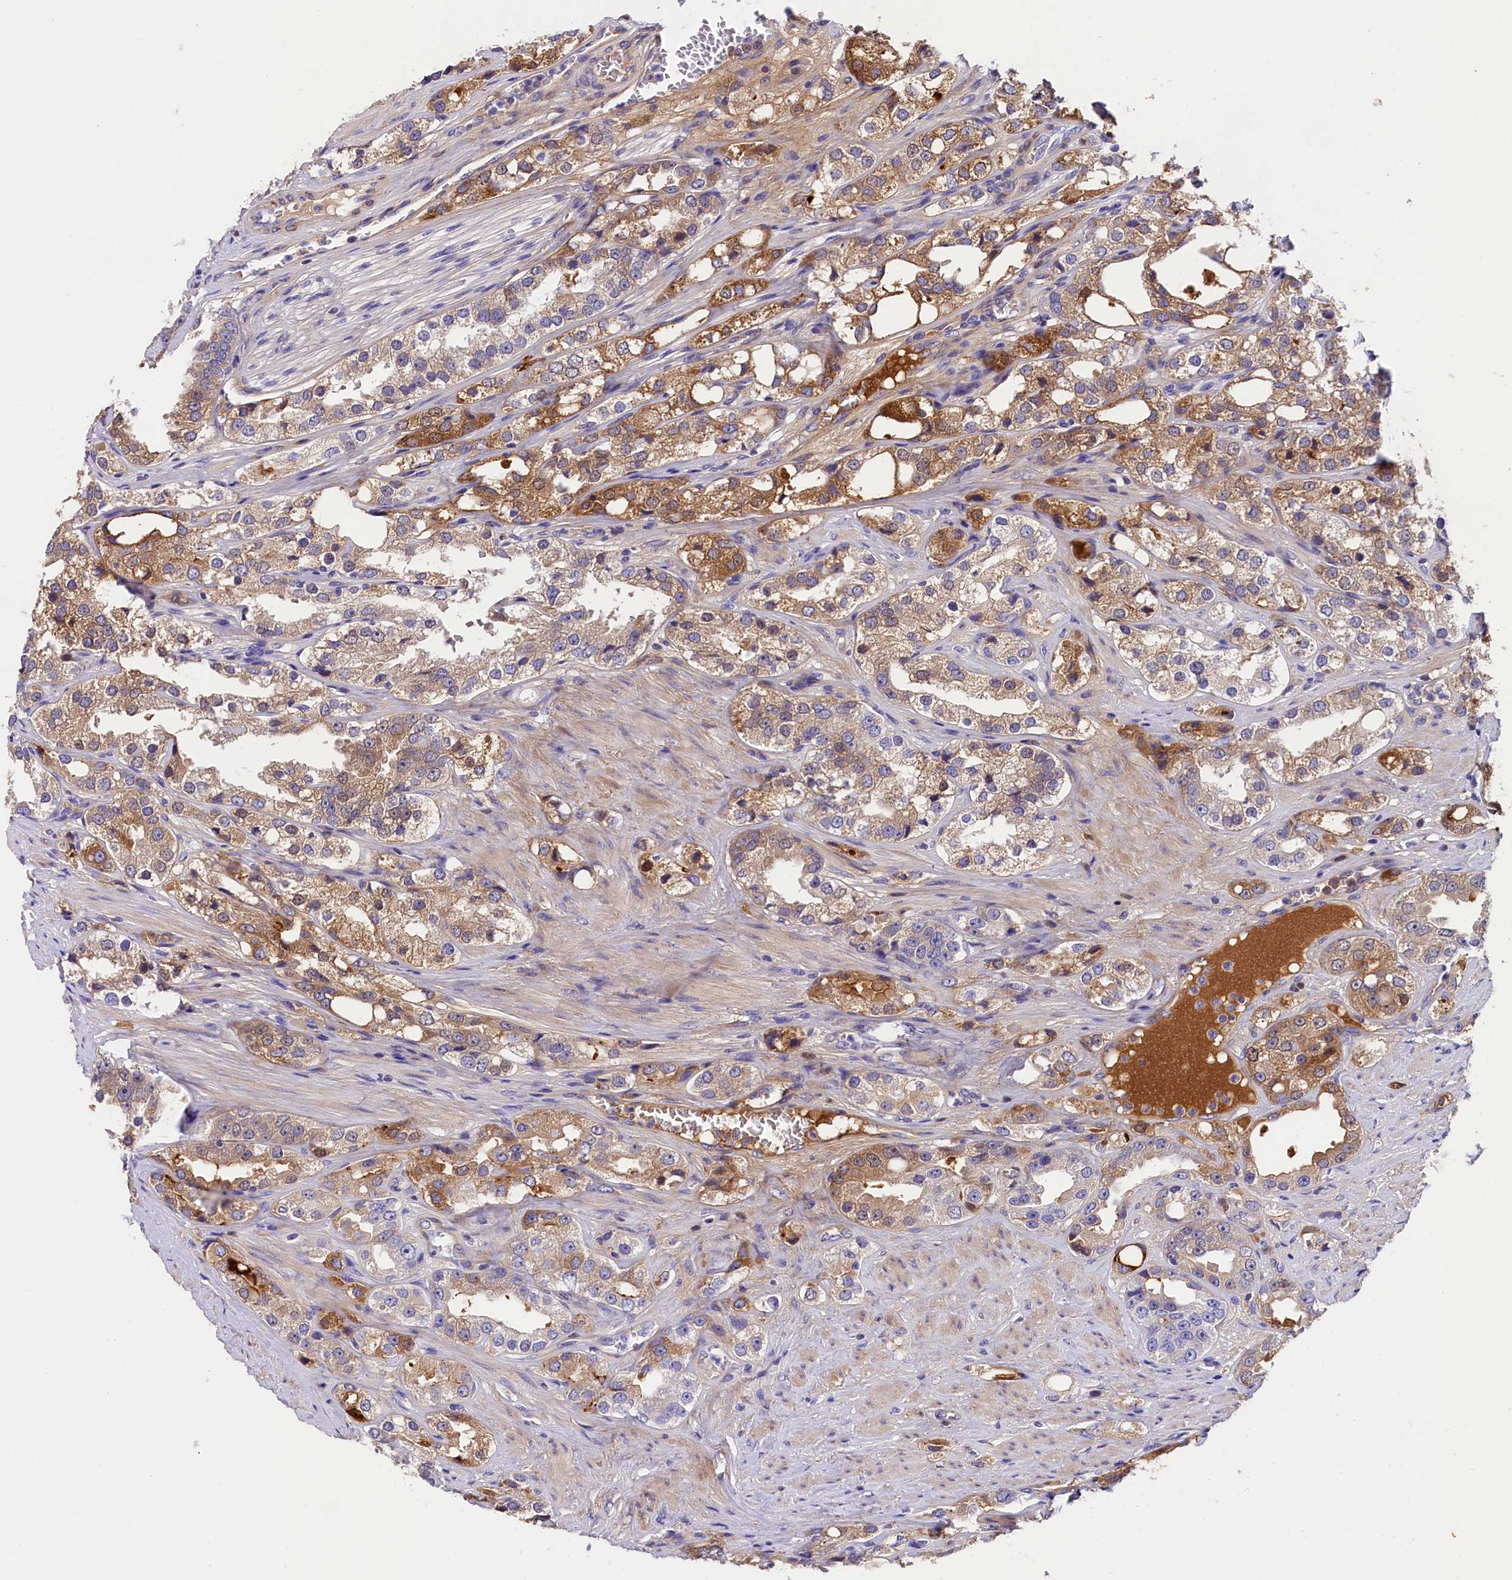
{"staining": {"intensity": "moderate", "quantity": ">75%", "location": "cytoplasmic/membranous"}, "tissue": "prostate cancer", "cell_type": "Tumor cells", "image_type": "cancer", "snomed": [{"axis": "morphology", "description": "Adenocarcinoma, NOS"}, {"axis": "topography", "description": "Prostate"}], "caption": "An IHC histopathology image of neoplastic tissue is shown. Protein staining in brown shows moderate cytoplasmic/membranous positivity in prostate cancer within tumor cells.", "gene": "SOD3", "patient": {"sex": "male", "age": 79}}